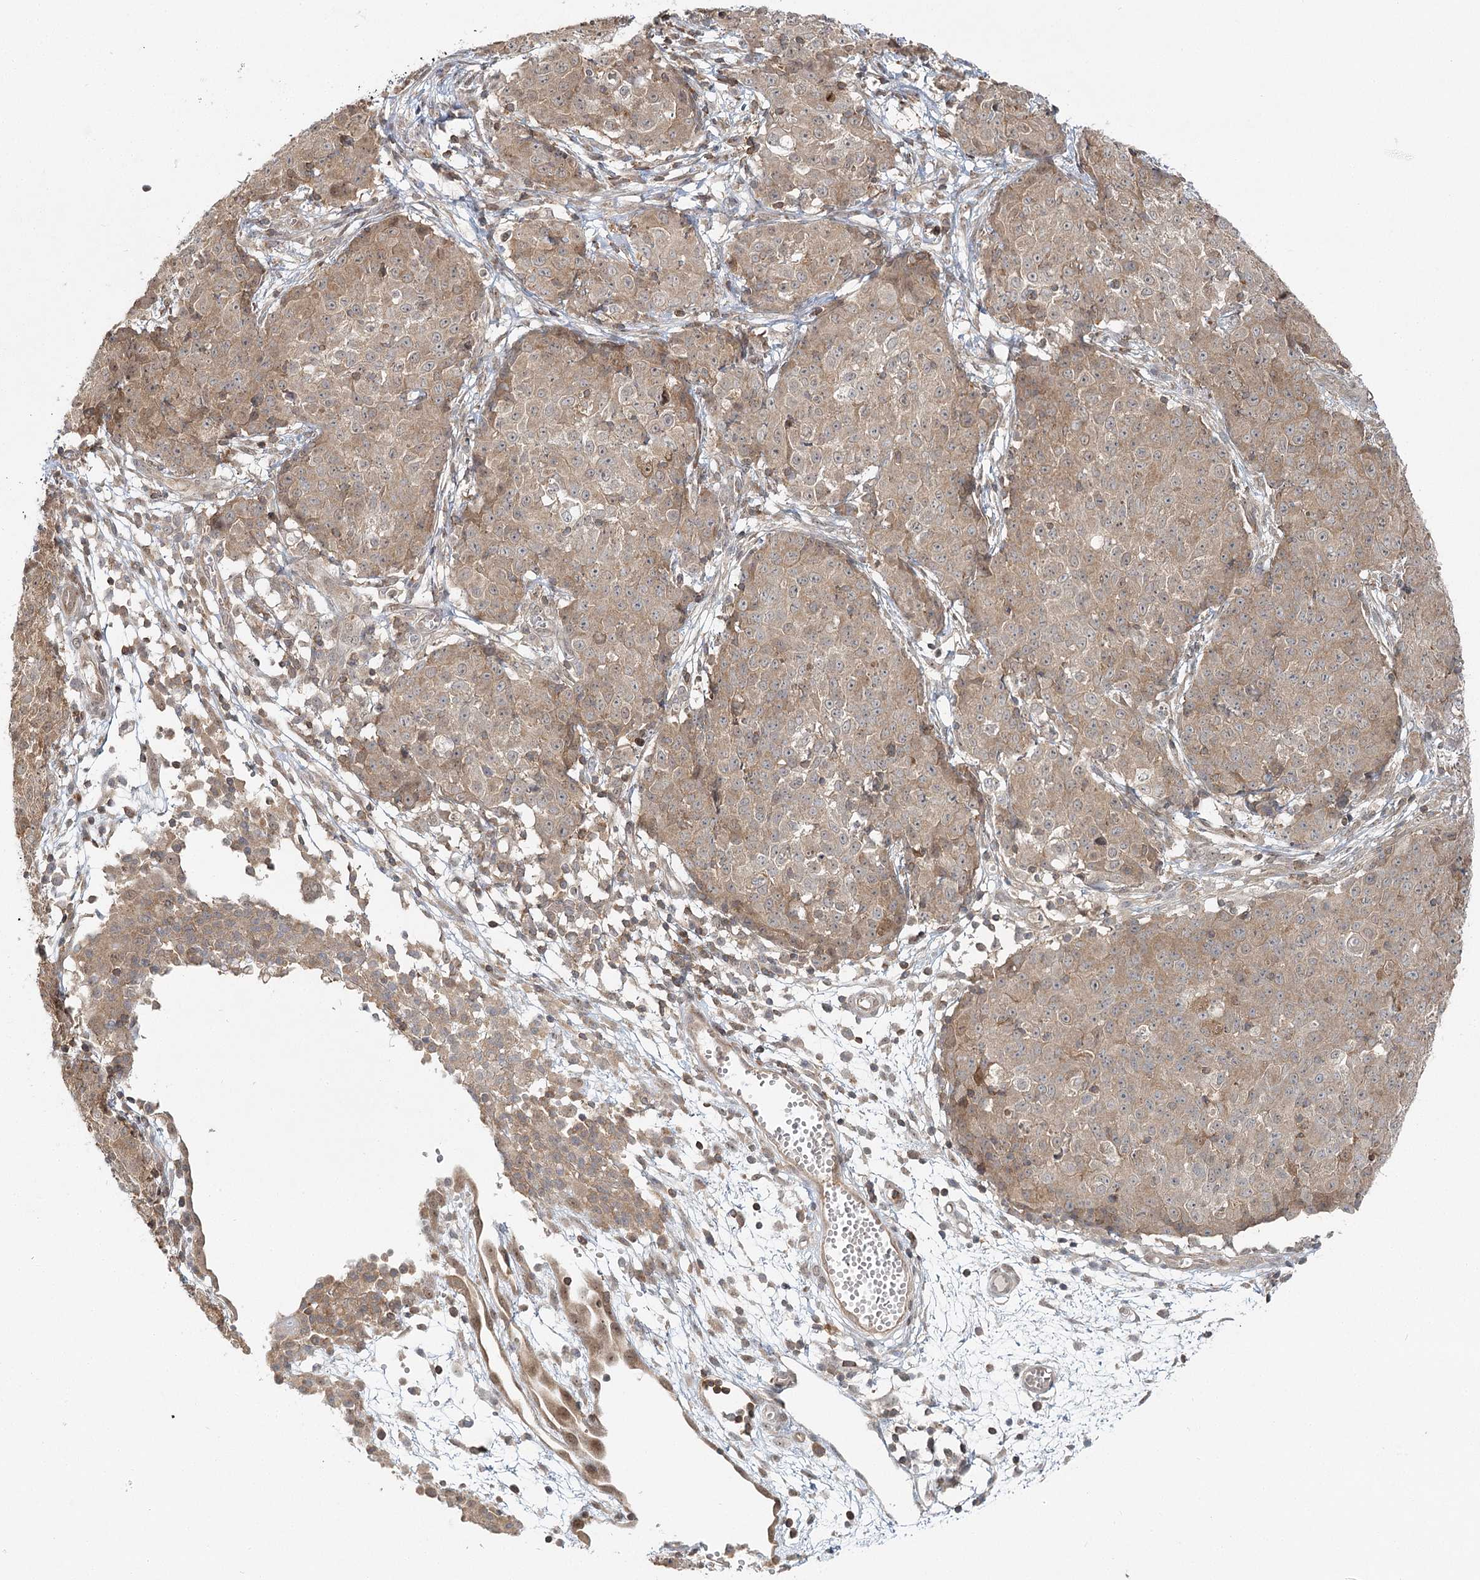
{"staining": {"intensity": "moderate", "quantity": ">75%", "location": "cytoplasmic/membranous"}, "tissue": "ovarian cancer", "cell_type": "Tumor cells", "image_type": "cancer", "snomed": [{"axis": "morphology", "description": "Carcinoma, endometroid"}, {"axis": "topography", "description": "Ovary"}], "caption": "The micrograph reveals a brown stain indicating the presence of a protein in the cytoplasmic/membranous of tumor cells in ovarian cancer. The staining was performed using DAB to visualize the protein expression in brown, while the nuclei were stained in blue with hematoxylin (Magnification: 20x).", "gene": "FAM120B", "patient": {"sex": "female", "age": 42}}